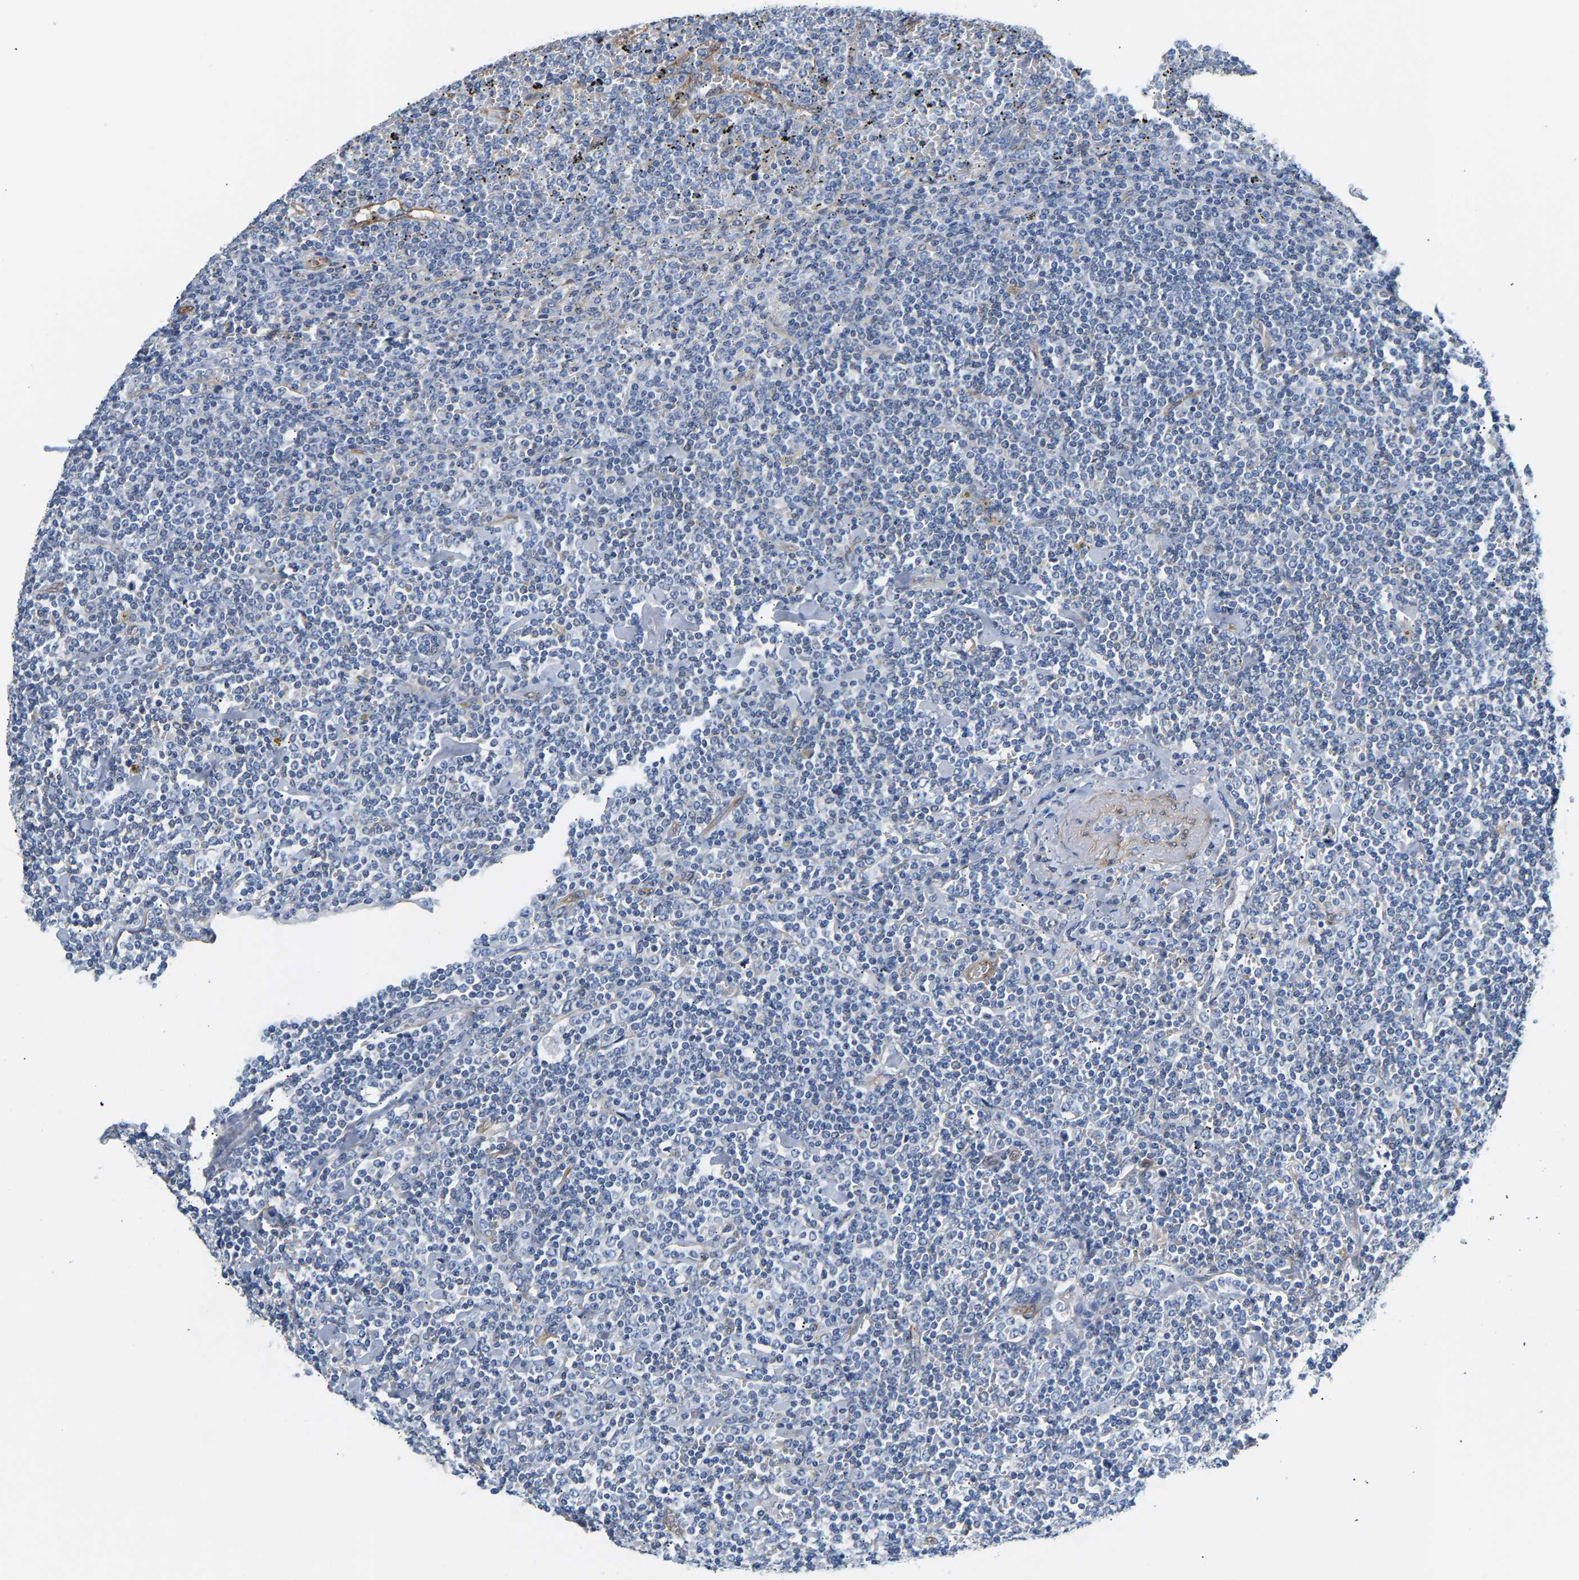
{"staining": {"intensity": "negative", "quantity": "none", "location": "none"}, "tissue": "lymphoma", "cell_type": "Tumor cells", "image_type": "cancer", "snomed": [{"axis": "morphology", "description": "Malignant lymphoma, non-Hodgkin's type, Low grade"}, {"axis": "topography", "description": "Spleen"}], "caption": "Photomicrograph shows no protein positivity in tumor cells of malignant lymphoma, non-Hodgkin's type (low-grade) tissue. (Brightfield microscopy of DAB (3,3'-diaminobenzidine) IHC at high magnification).", "gene": "PAWR", "patient": {"sex": "female", "age": 19}}